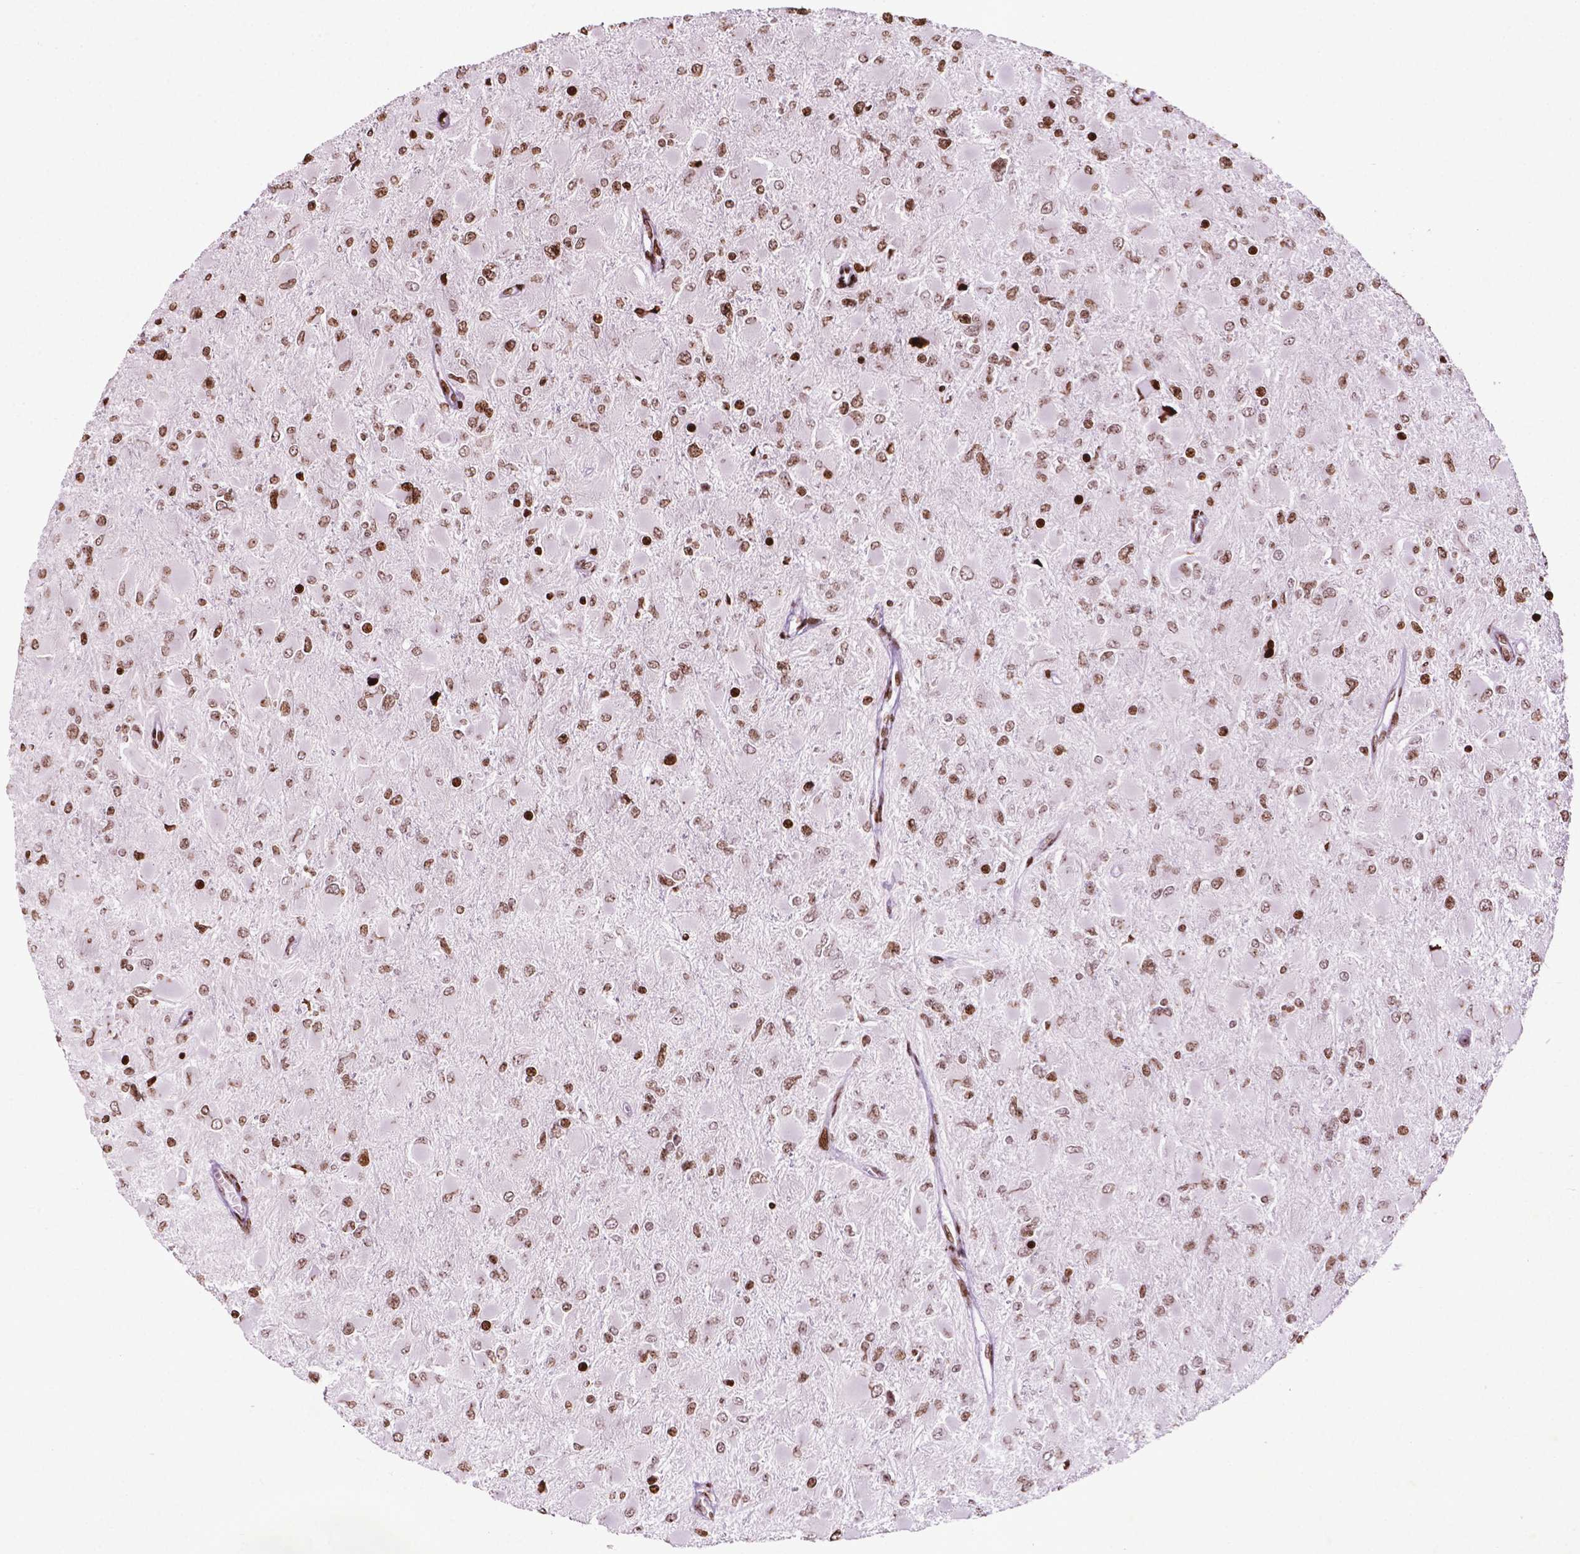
{"staining": {"intensity": "moderate", "quantity": ">75%", "location": "nuclear"}, "tissue": "glioma", "cell_type": "Tumor cells", "image_type": "cancer", "snomed": [{"axis": "morphology", "description": "Glioma, malignant, High grade"}, {"axis": "topography", "description": "Cerebral cortex"}], "caption": "Glioma tissue shows moderate nuclear positivity in approximately >75% of tumor cells, visualized by immunohistochemistry.", "gene": "TMEM250", "patient": {"sex": "female", "age": 36}}